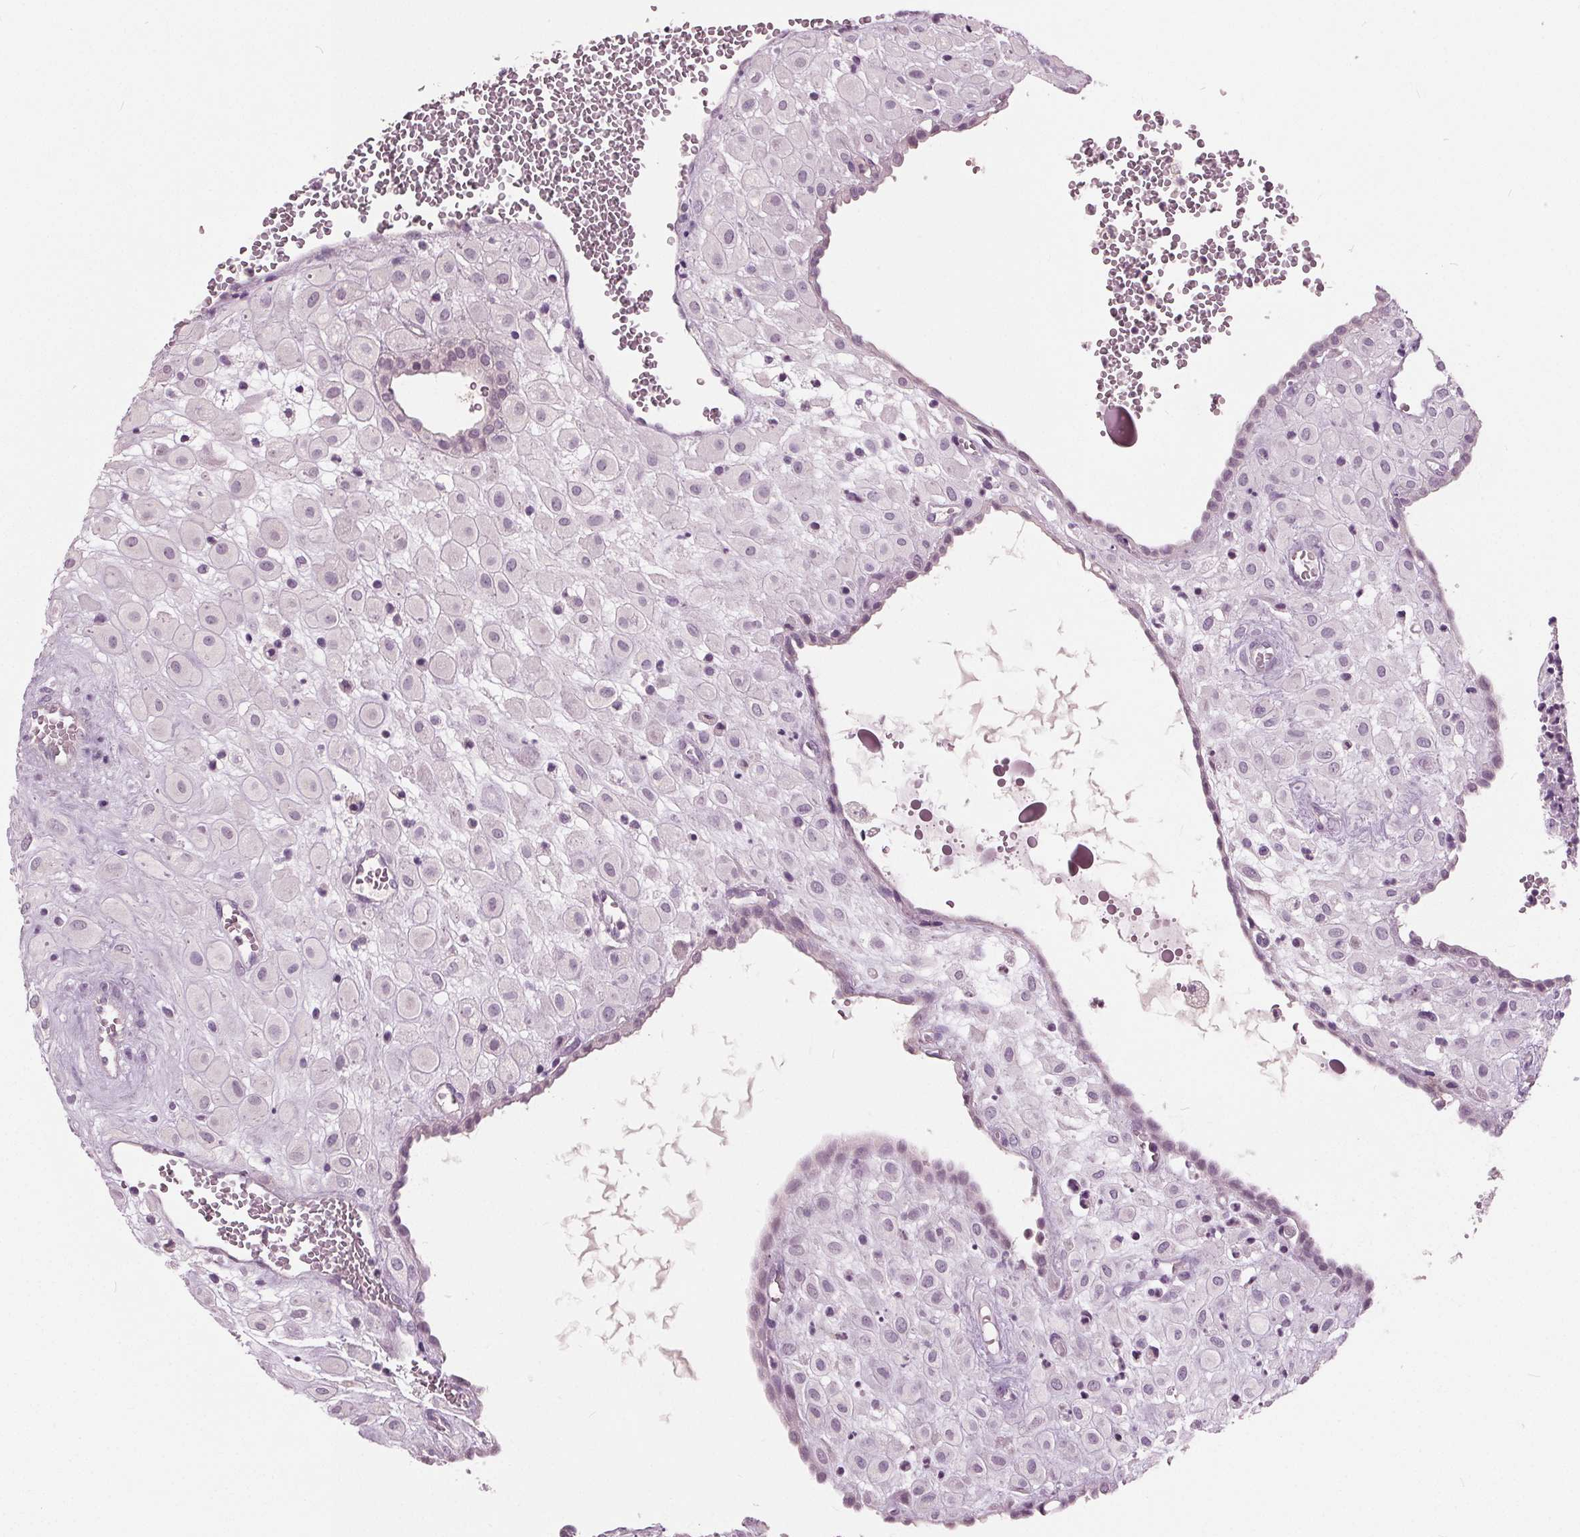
{"staining": {"intensity": "negative", "quantity": "none", "location": "none"}, "tissue": "placenta", "cell_type": "Decidual cells", "image_type": "normal", "snomed": [{"axis": "morphology", "description": "Normal tissue, NOS"}, {"axis": "topography", "description": "Placenta"}], "caption": "This is an immunohistochemistry photomicrograph of benign placenta. There is no expression in decidual cells.", "gene": "TKFC", "patient": {"sex": "female", "age": 24}}